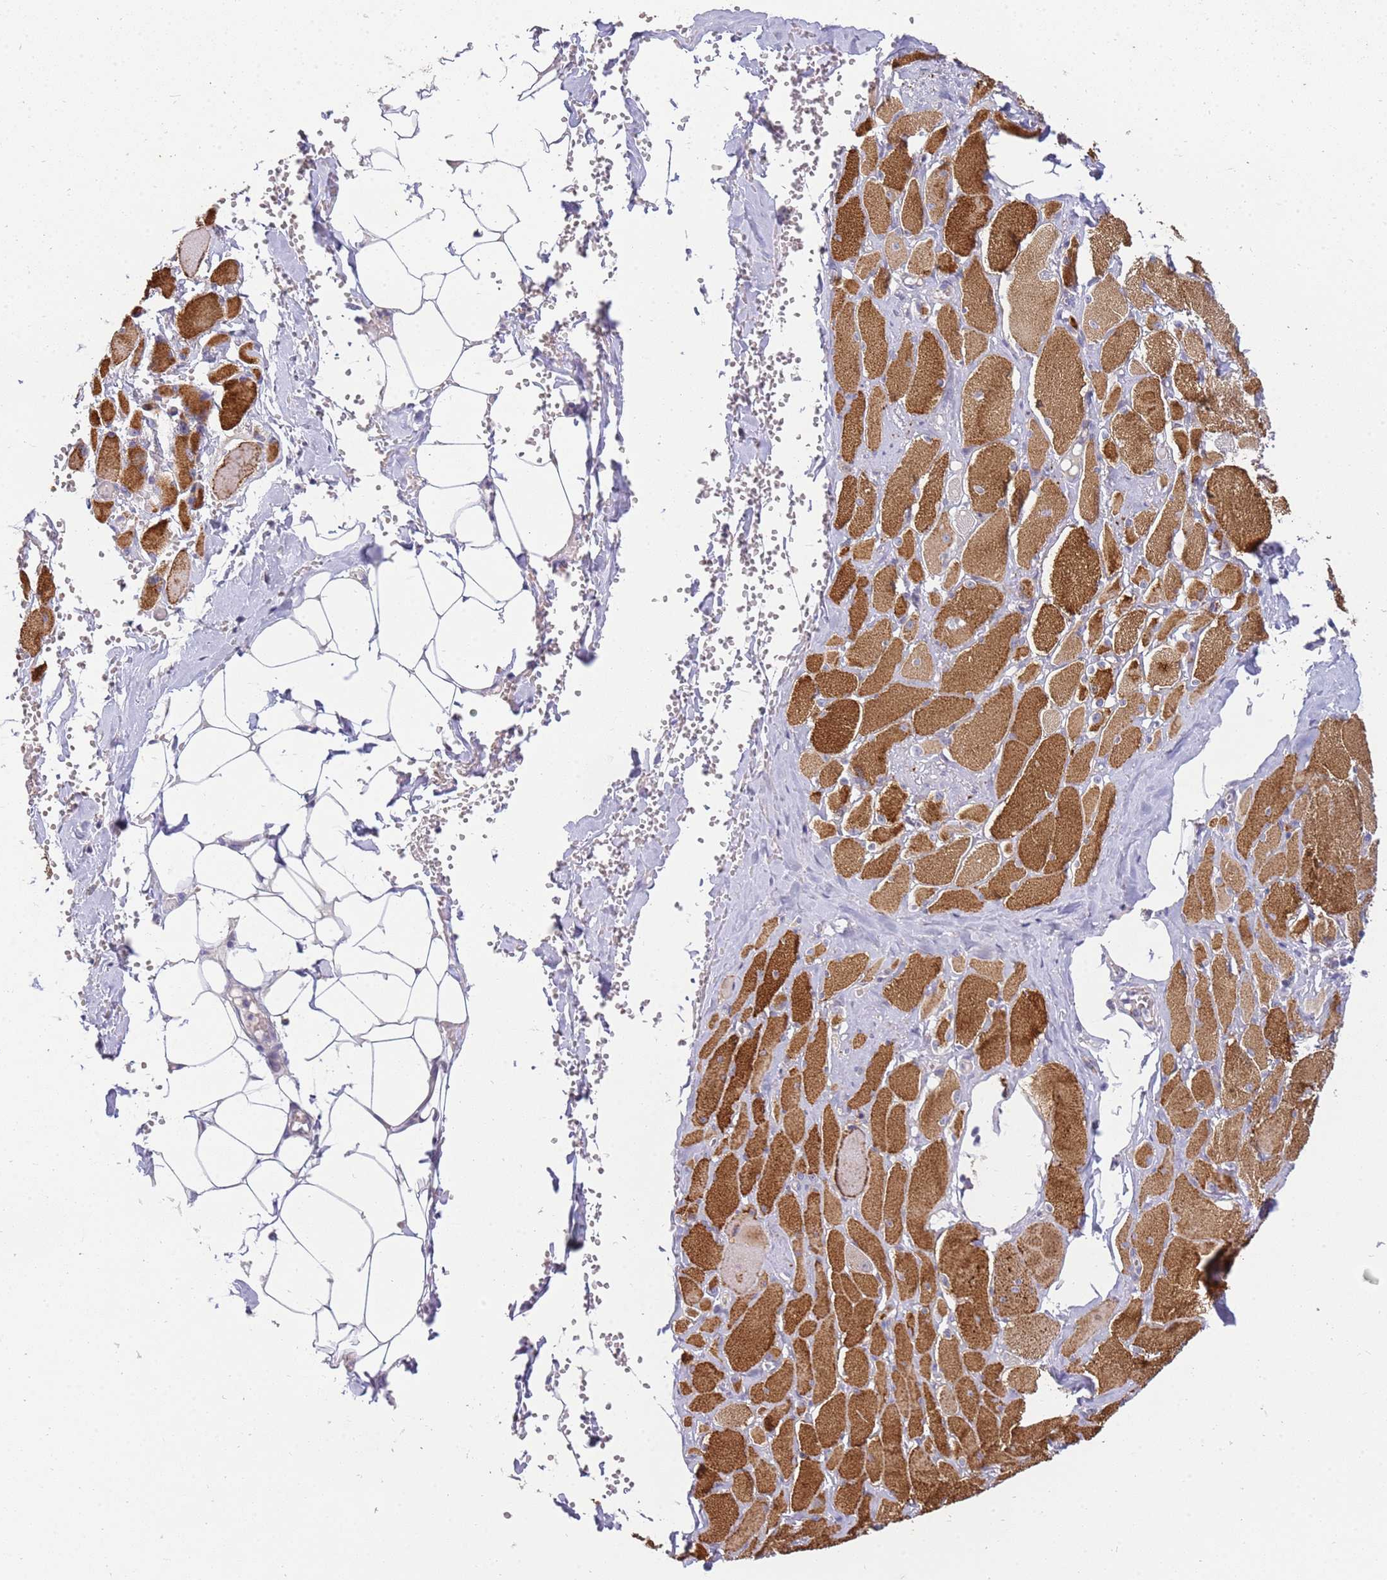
{"staining": {"intensity": "strong", "quantity": ">75%", "location": "cytoplasmic/membranous"}, "tissue": "skeletal muscle", "cell_type": "Myocytes", "image_type": "normal", "snomed": [{"axis": "morphology", "description": "Normal tissue, NOS"}, {"axis": "morphology", "description": "Basal cell carcinoma"}, {"axis": "topography", "description": "Skeletal muscle"}], "caption": "Immunohistochemical staining of normal human skeletal muscle reveals >75% levels of strong cytoplasmic/membranous protein expression in approximately >75% of myocytes. (DAB = brown stain, brightfield microscopy at high magnification).", "gene": "NMUR2", "patient": {"sex": "female", "age": 64}}